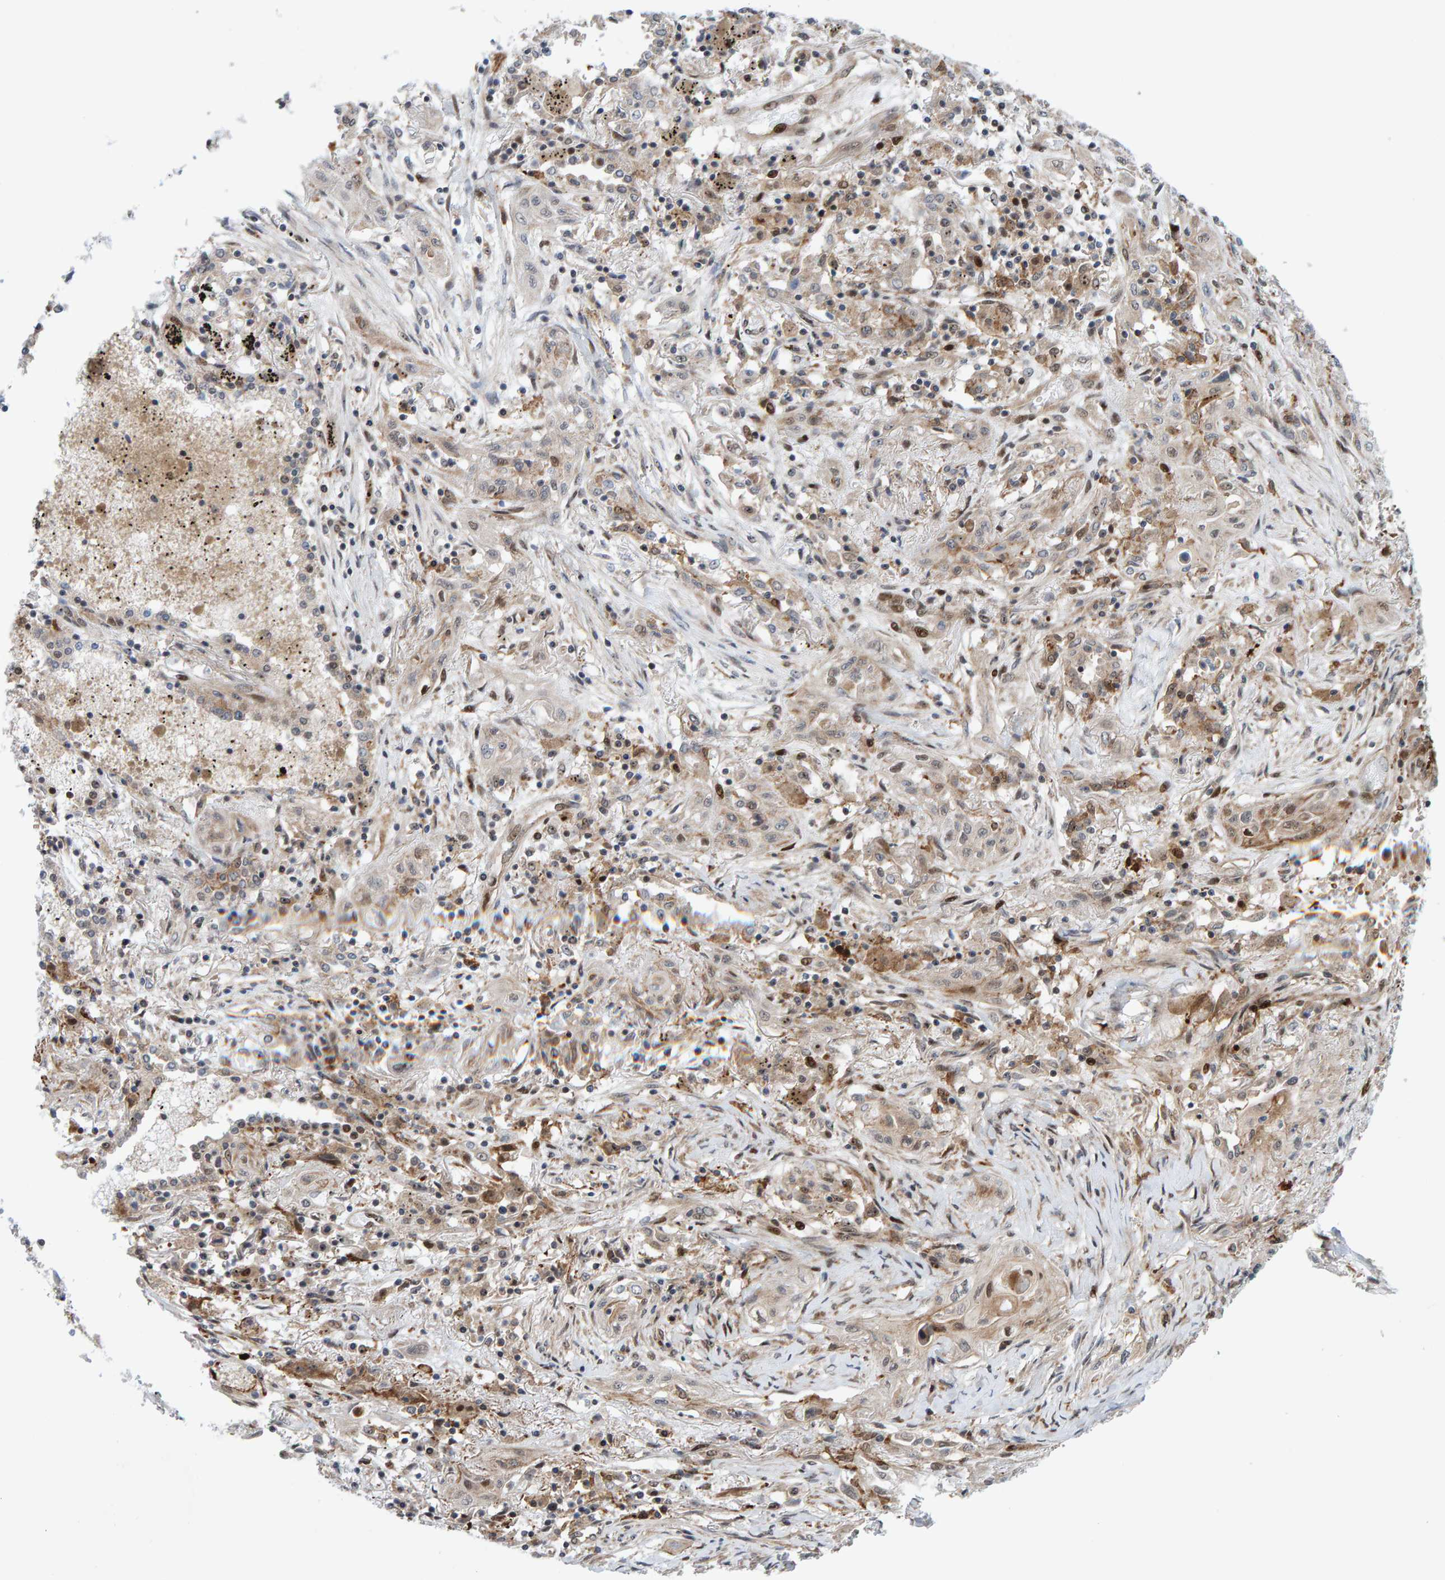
{"staining": {"intensity": "weak", "quantity": "<25%", "location": "cytoplasmic/membranous"}, "tissue": "lung cancer", "cell_type": "Tumor cells", "image_type": "cancer", "snomed": [{"axis": "morphology", "description": "Squamous cell carcinoma, NOS"}, {"axis": "topography", "description": "Lung"}], "caption": "Immunohistochemistry (IHC) image of human squamous cell carcinoma (lung) stained for a protein (brown), which displays no expression in tumor cells.", "gene": "ZNF366", "patient": {"sex": "female", "age": 47}}